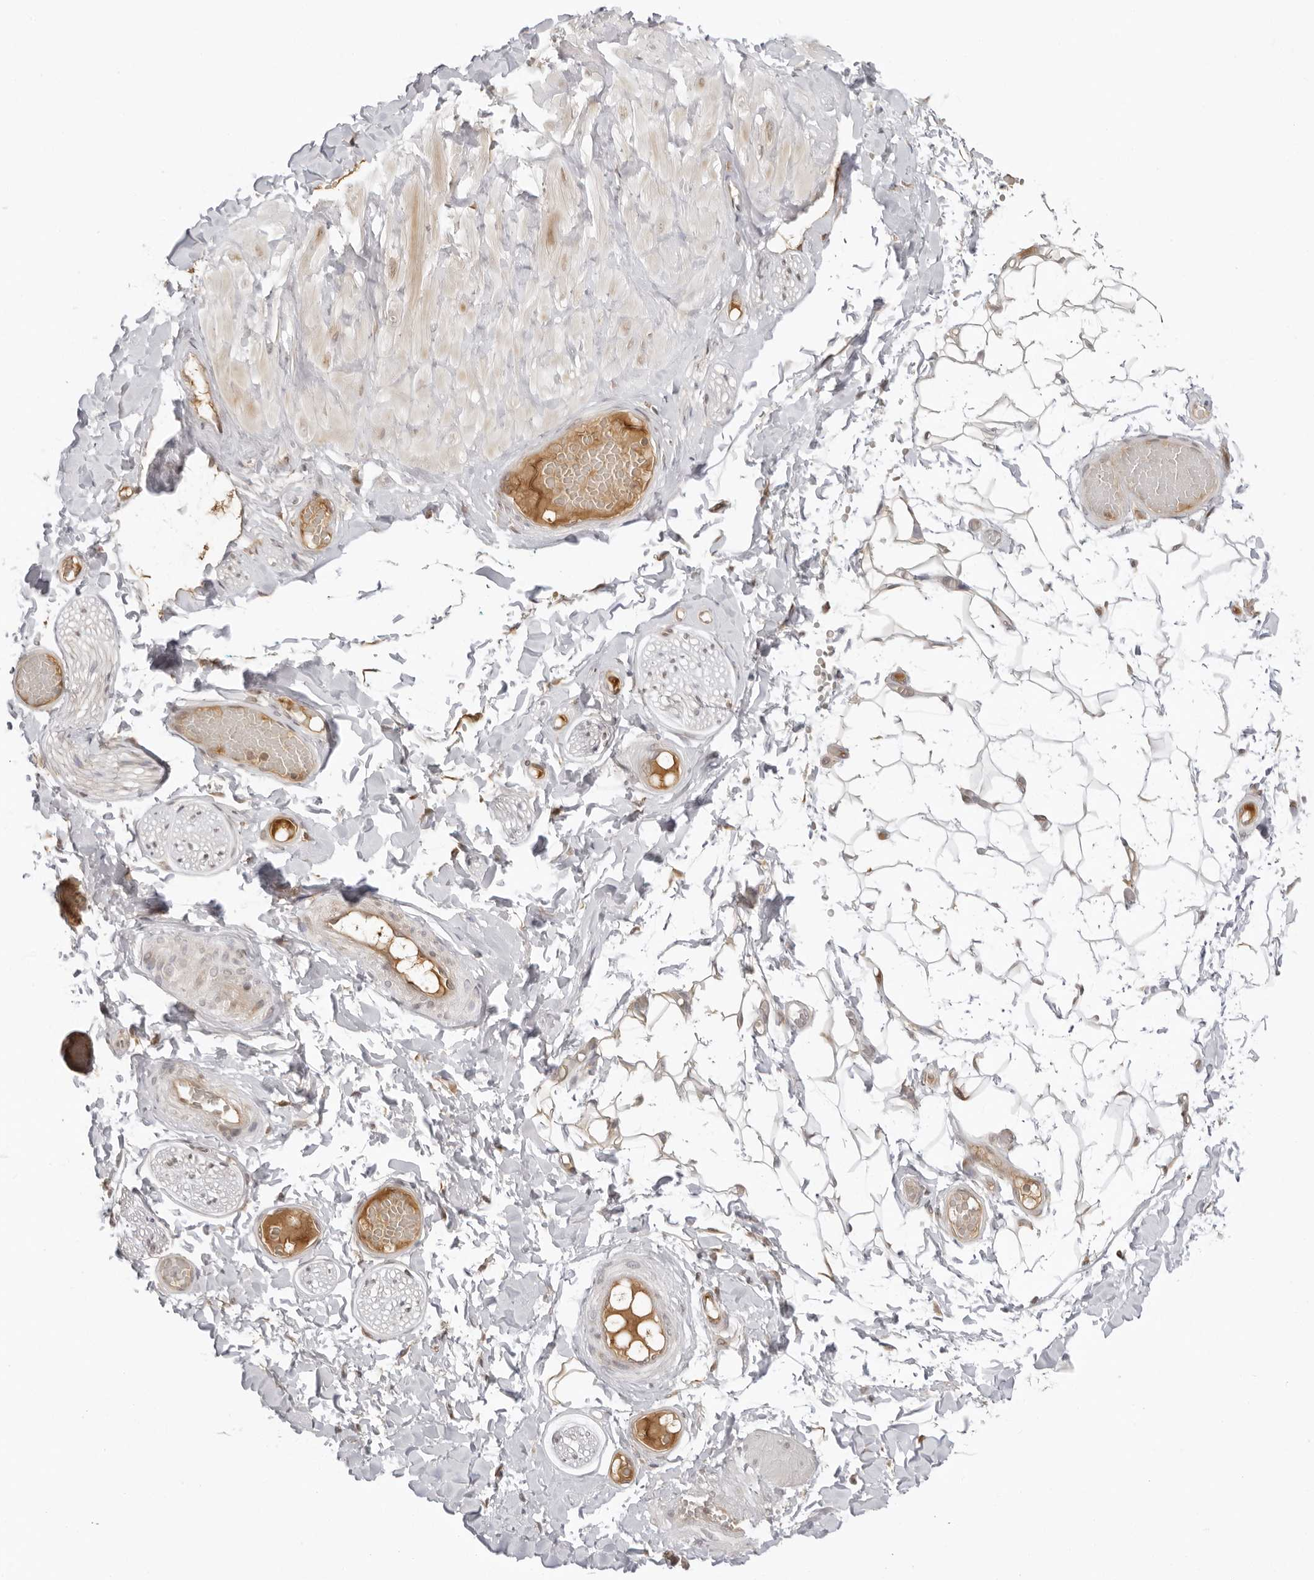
{"staining": {"intensity": "negative", "quantity": "none", "location": "none"}, "tissue": "adipose tissue", "cell_type": "Adipocytes", "image_type": "normal", "snomed": [{"axis": "morphology", "description": "Normal tissue, NOS"}, {"axis": "topography", "description": "Adipose tissue"}, {"axis": "topography", "description": "Vascular tissue"}, {"axis": "topography", "description": "Peripheral nerve tissue"}], "caption": "IHC image of unremarkable adipose tissue: human adipose tissue stained with DAB (3,3'-diaminobenzidine) exhibits no significant protein positivity in adipocytes.", "gene": "PRRC2C", "patient": {"sex": "male", "age": 25}}